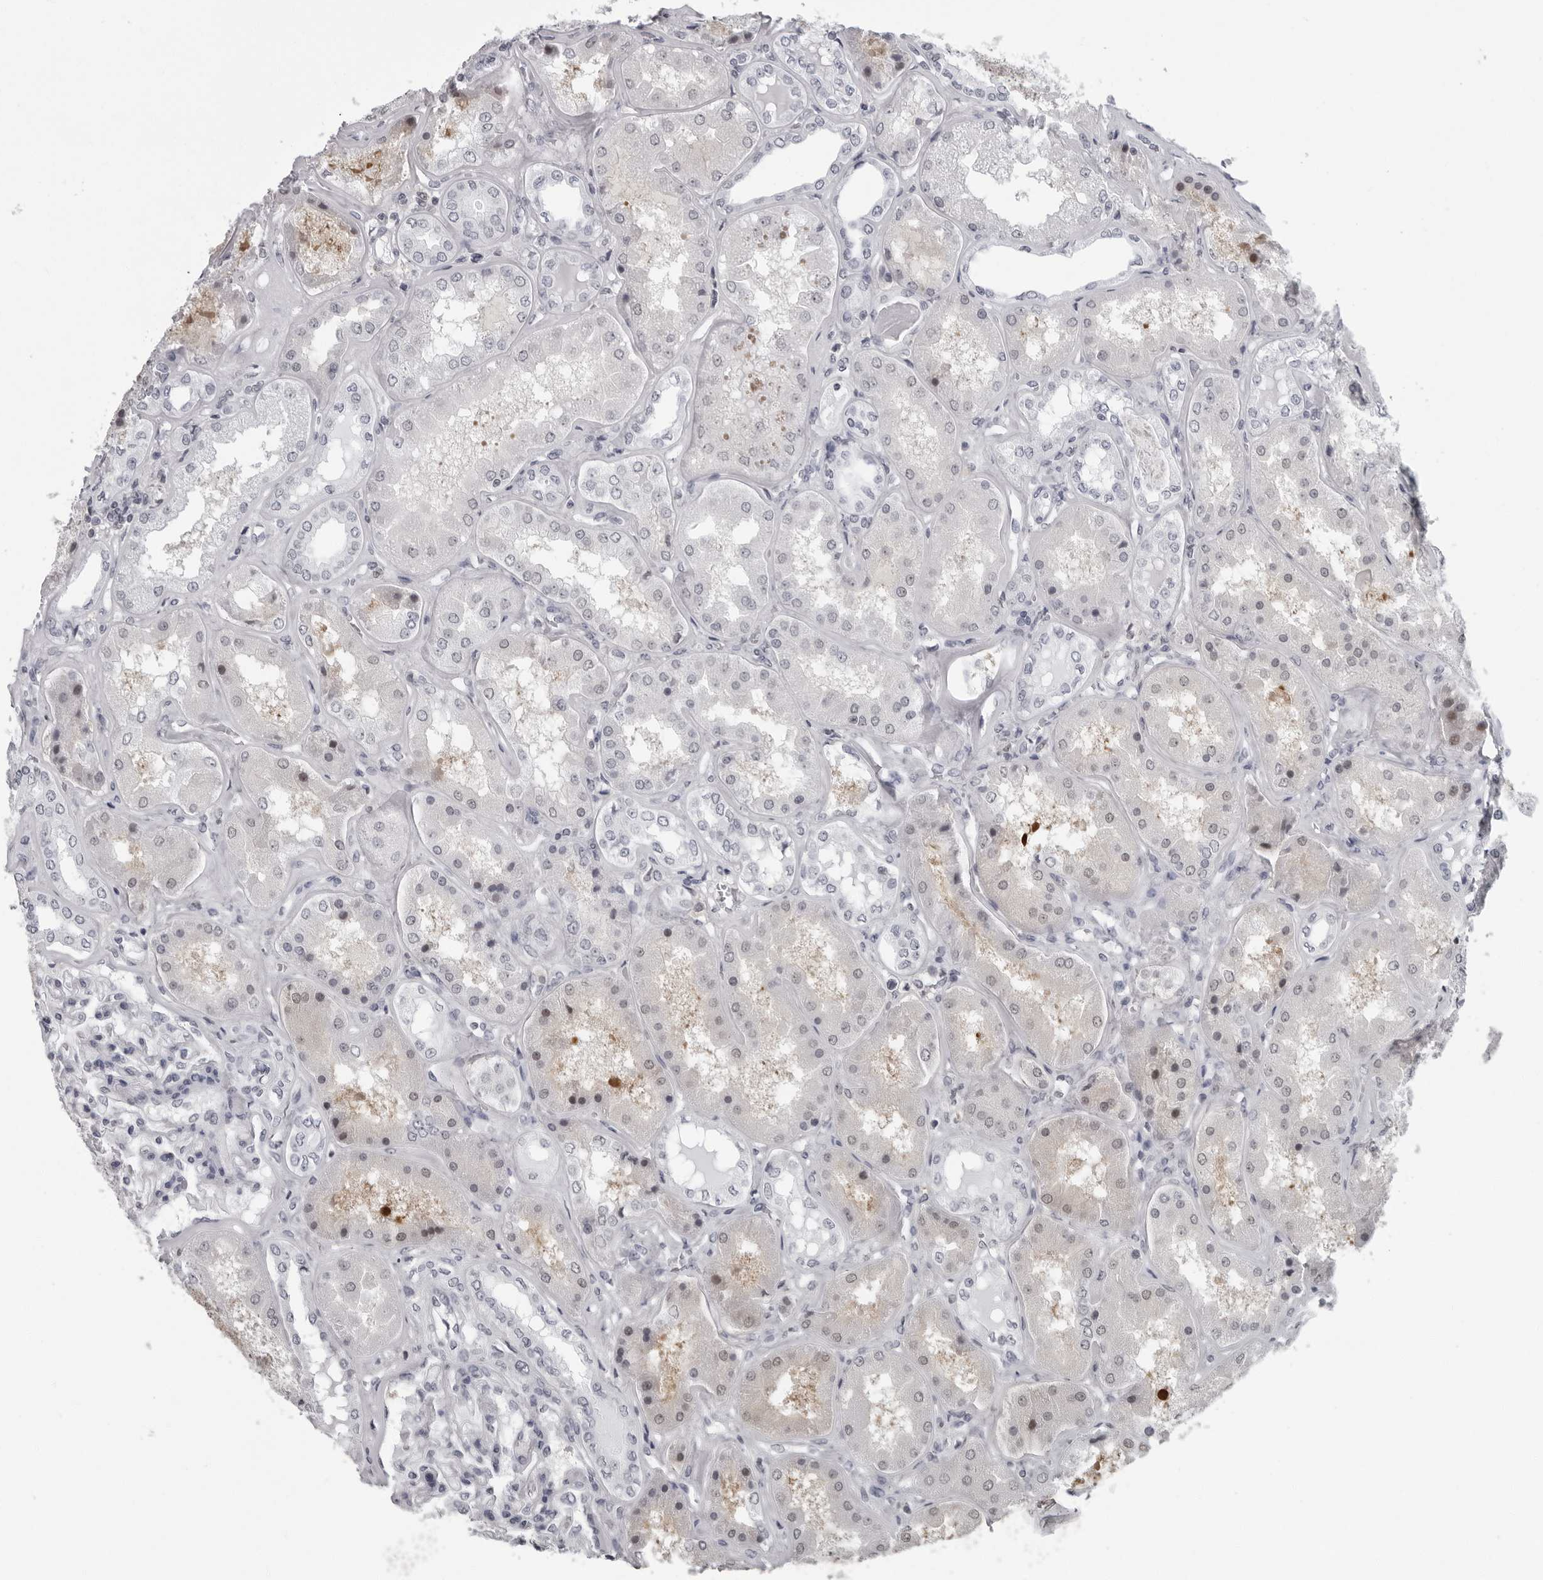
{"staining": {"intensity": "negative", "quantity": "none", "location": "none"}, "tissue": "kidney", "cell_type": "Cells in glomeruli", "image_type": "normal", "snomed": [{"axis": "morphology", "description": "Normal tissue, NOS"}, {"axis": "topography", "description": "Kidney"}], "caption": "Cells in glomeruli show no significant positivity in normal kidney. (DAB immunohistochemistry (IHC) with hematoxylin counter stain).", "gene": "LZIC", "patient": {"sex": "female", "age": 56}}